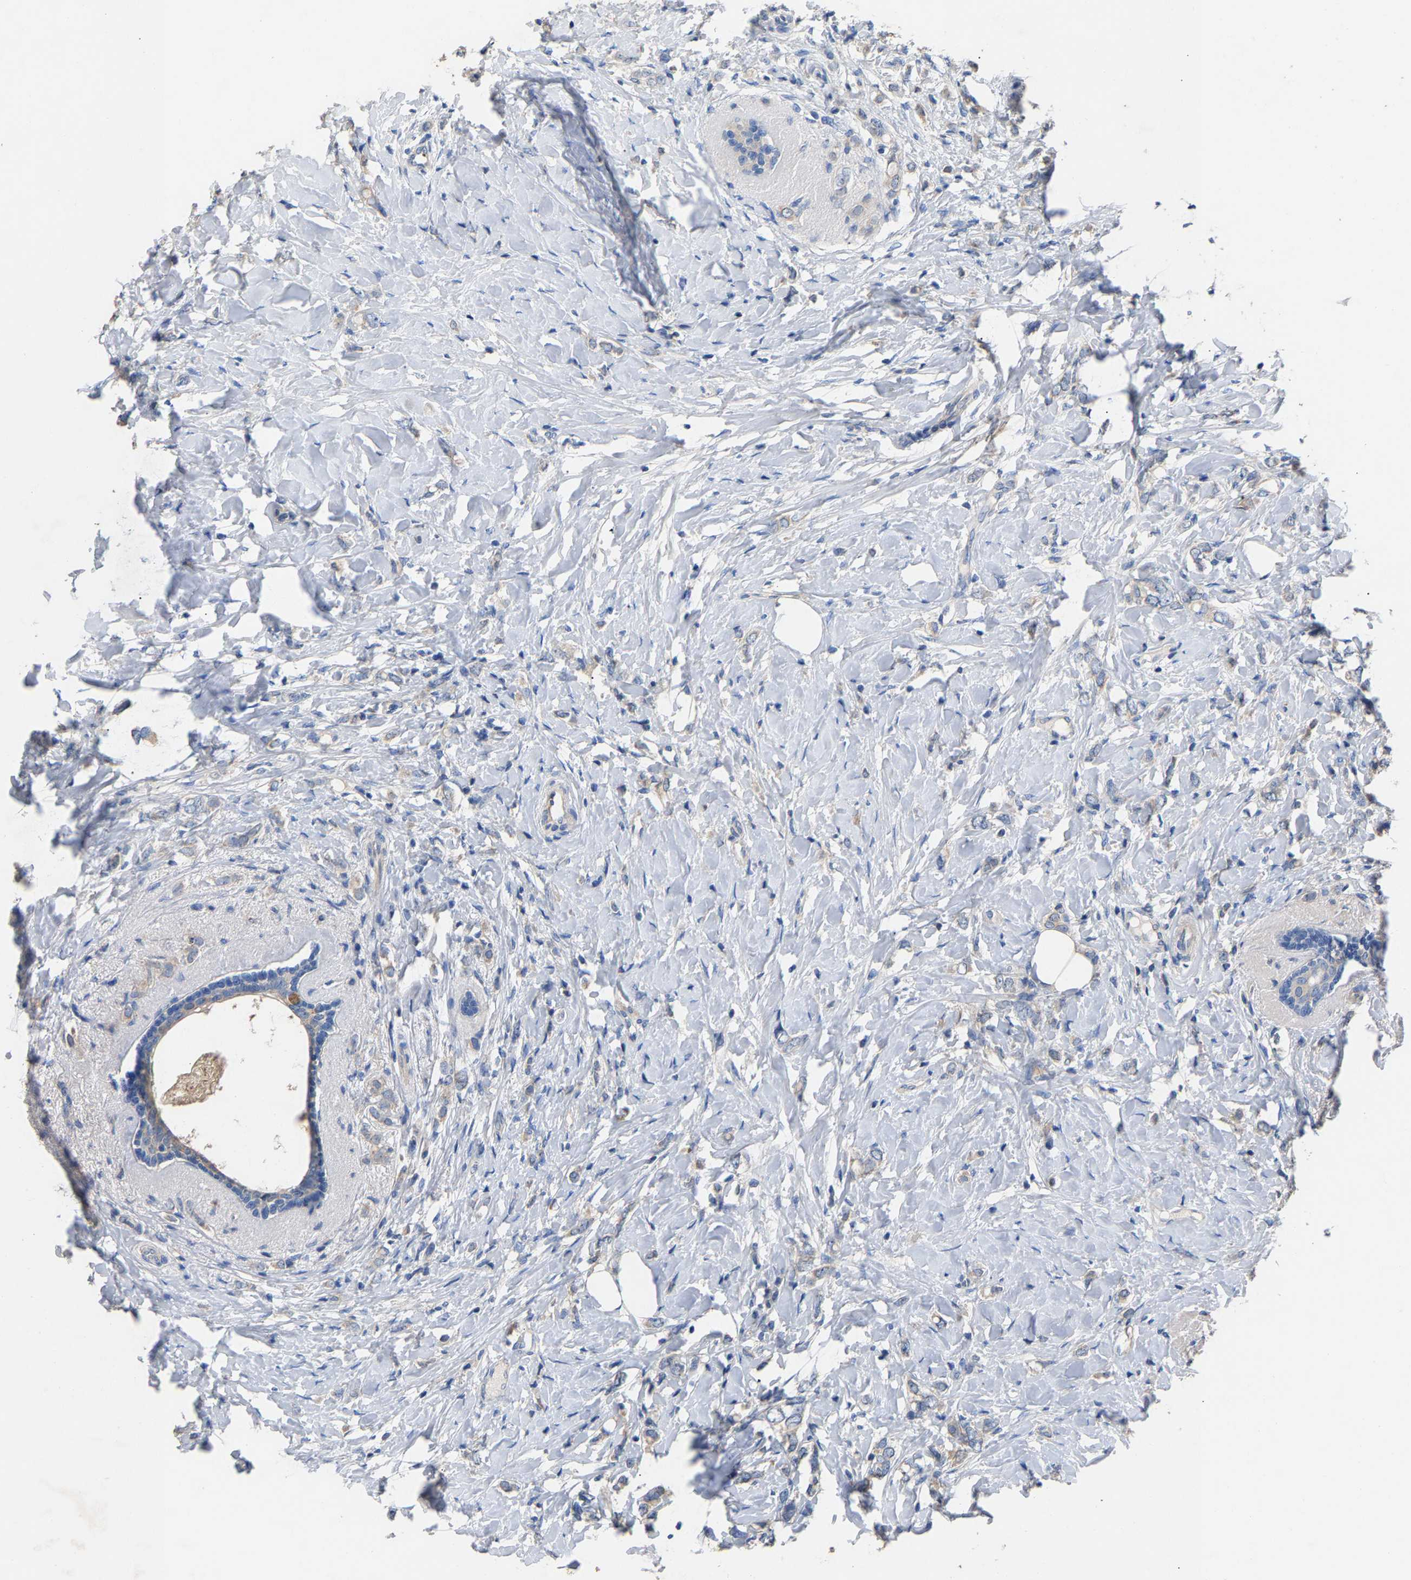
{"staining": {"intensity": "negative", "quantity": "none", "location": "none"}, "tissue": "breast cancer", "cell_type": "Tumor cells", "image_type": "cancer", "snomed": [{"axis": "morphology", "description": "Normal tissue, NOS"}, {"axis": "morphology", "description": "Lobular carcinoma"}, {"axis": "topography", "description": "Breast"}], "caption": "Micrograph shows no protein positivity in tumor cells of breast lobular carcinoma tissue. (DAB IHC with hematoxylin counter stain).", "gene": "CCDC171", "patient": {"sex": "female", "age": 47}}